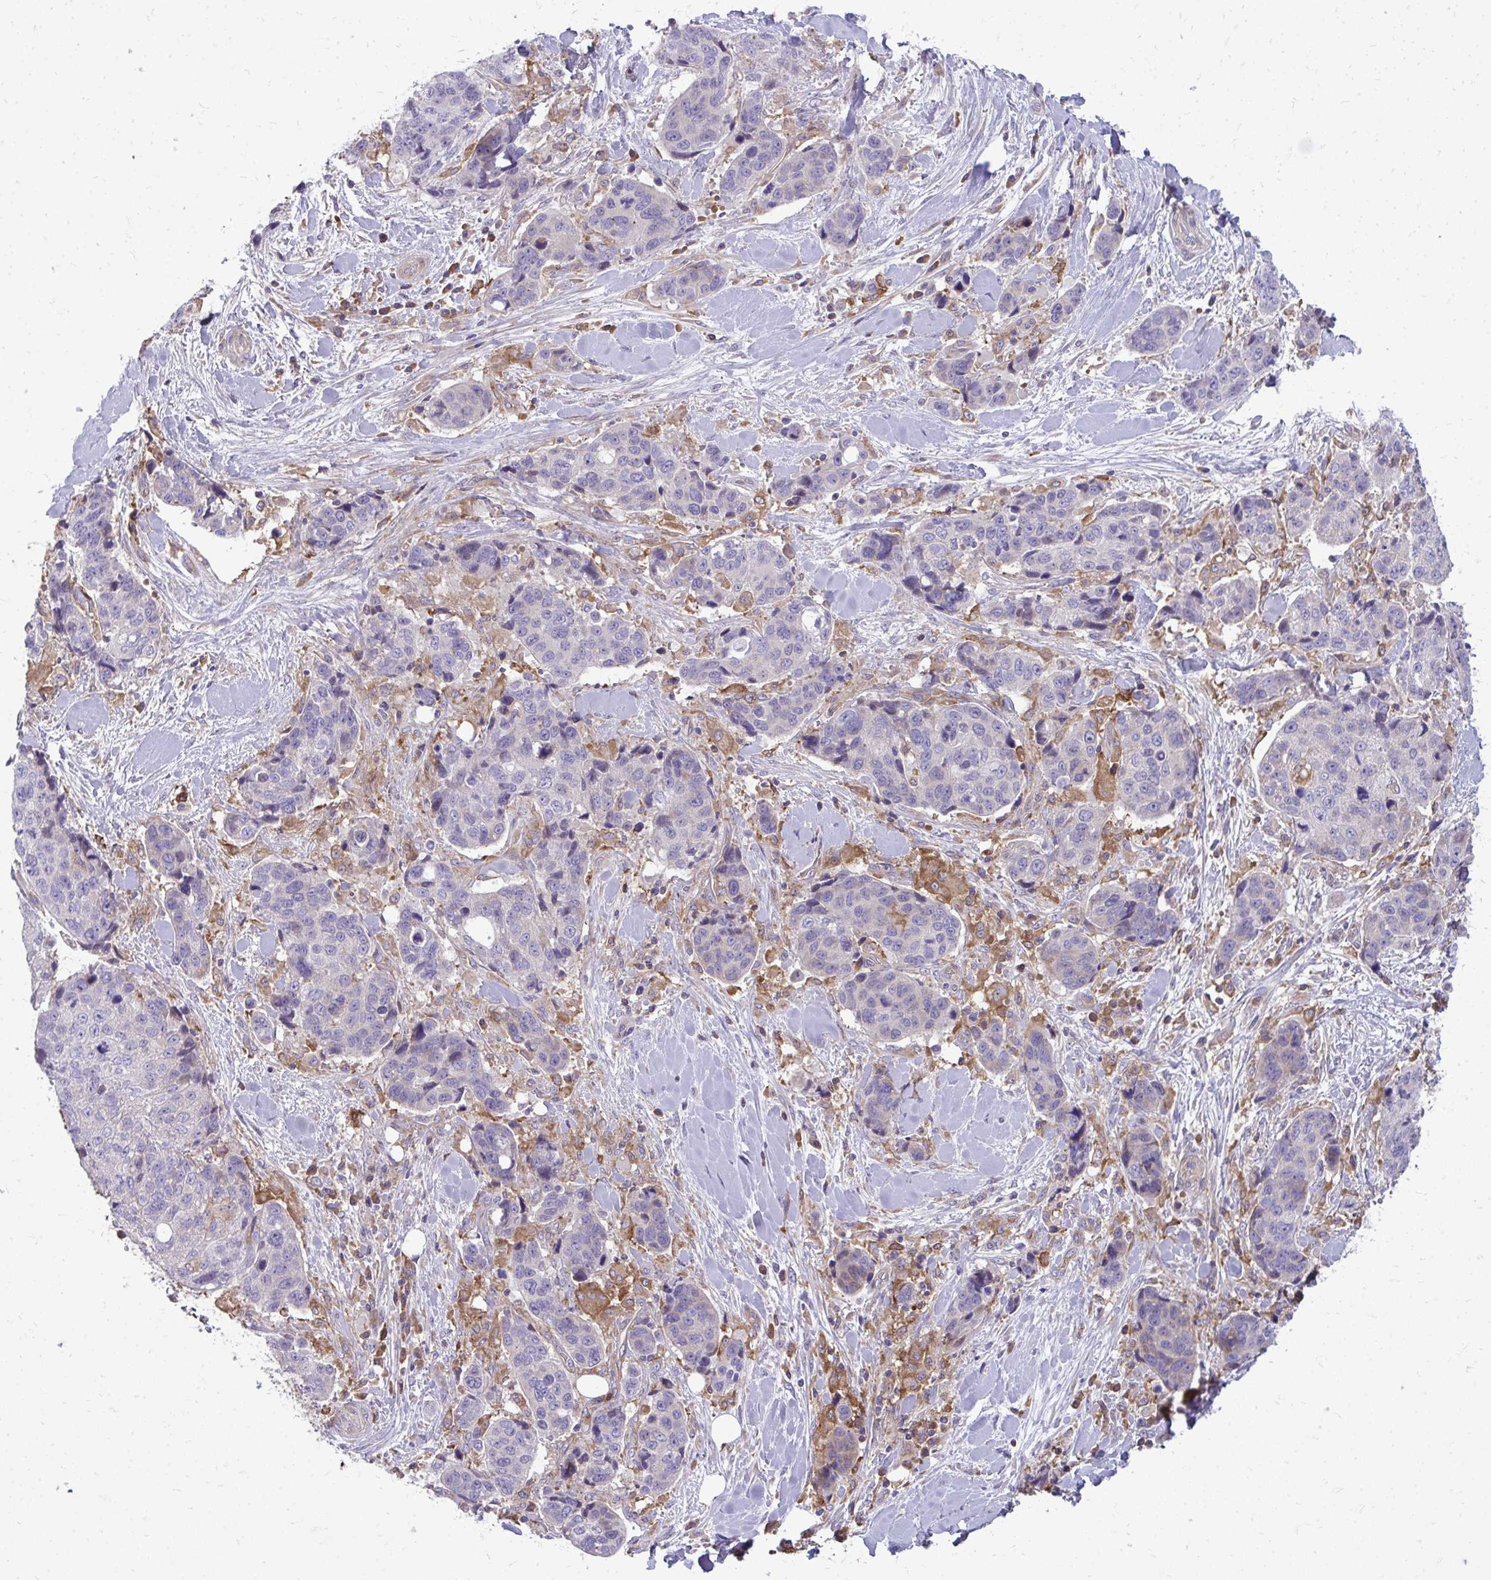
{"staining": {"intensity": "negative", "quantity": "none", "location": "none"}, "tissue": "lung cancer", "cell_type": "Tumor cells", "image_type": "cancer", "snomed": [{"axis": "morphology", "description": "Squamous cell carcinoma, NOS"}, {"axis": "topography", "description": "Lymph node"}, {"axis": "topography", "description": "Lung"}], "caption": "Micrograph shows no significant protein positivity in tumor cells of lung squamous cell carcinoma.", "gene": "ASAP1", "patient": {"sex": "male", "age": 61}}